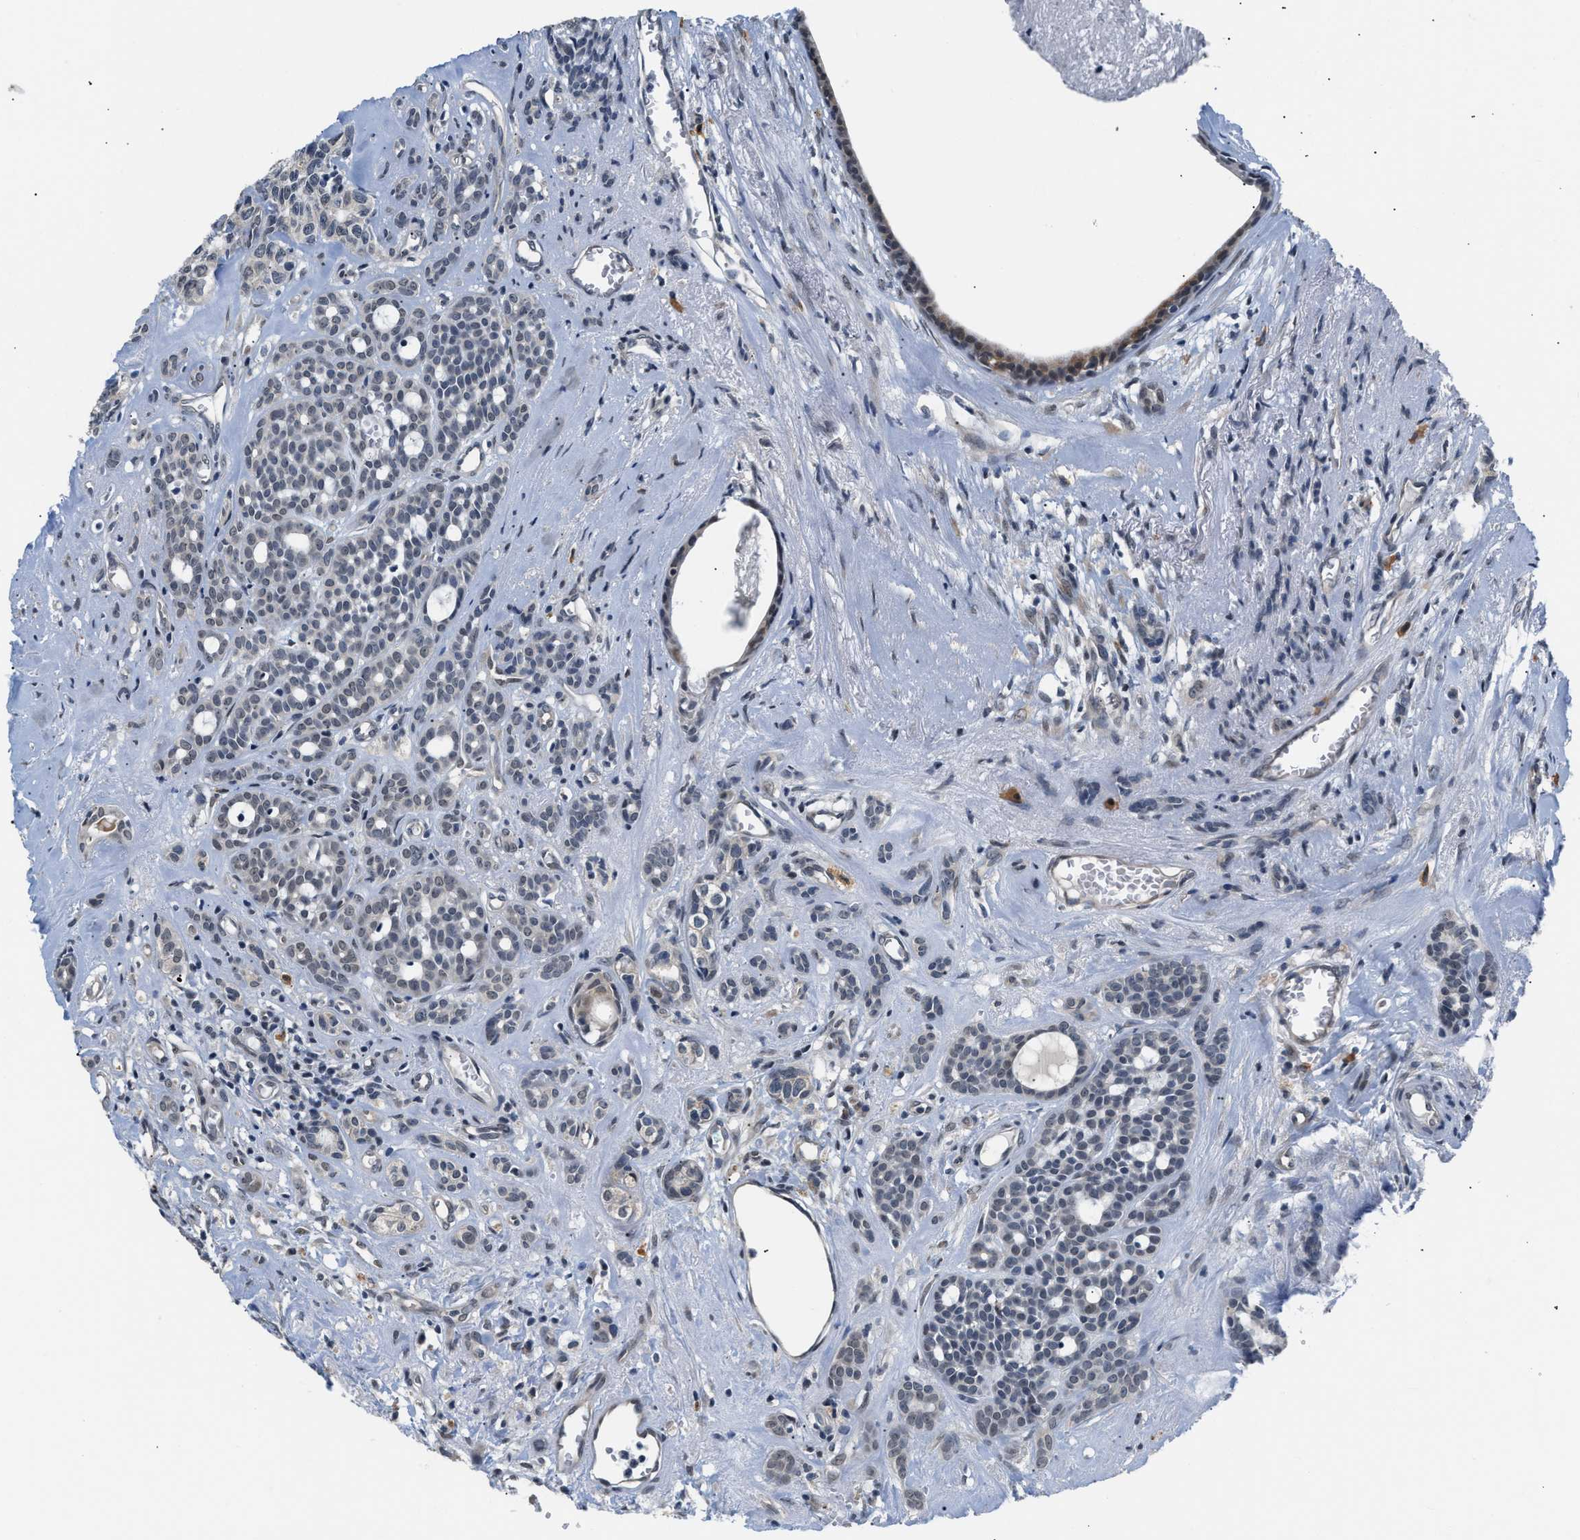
{"staining": {"intensity": "weak", "quantity": "<25%", "location": "nuclear"}, "tissue": "head and neck cancer", "cell_type": "Tumor cells", "image_type": "cancer", "snomed": [{"axis": "morphology", "description": "Adenocarcinoma, NOS"}, {"axis": "topography", "description": "Salivary gland, NOS"}, {"axis": "topography", "description": "Head-Neck"}], "caption": "Tumor cells show no significant protein staining in head and neck cancer. (Stains: DAB immunohistochemistry (IHC) with hematoxylin counter stain, Microscopy: brightfield microscopy at high magnification).", "gene": "TXNRD3", "patient": {"sex": "female", "age": 76}}